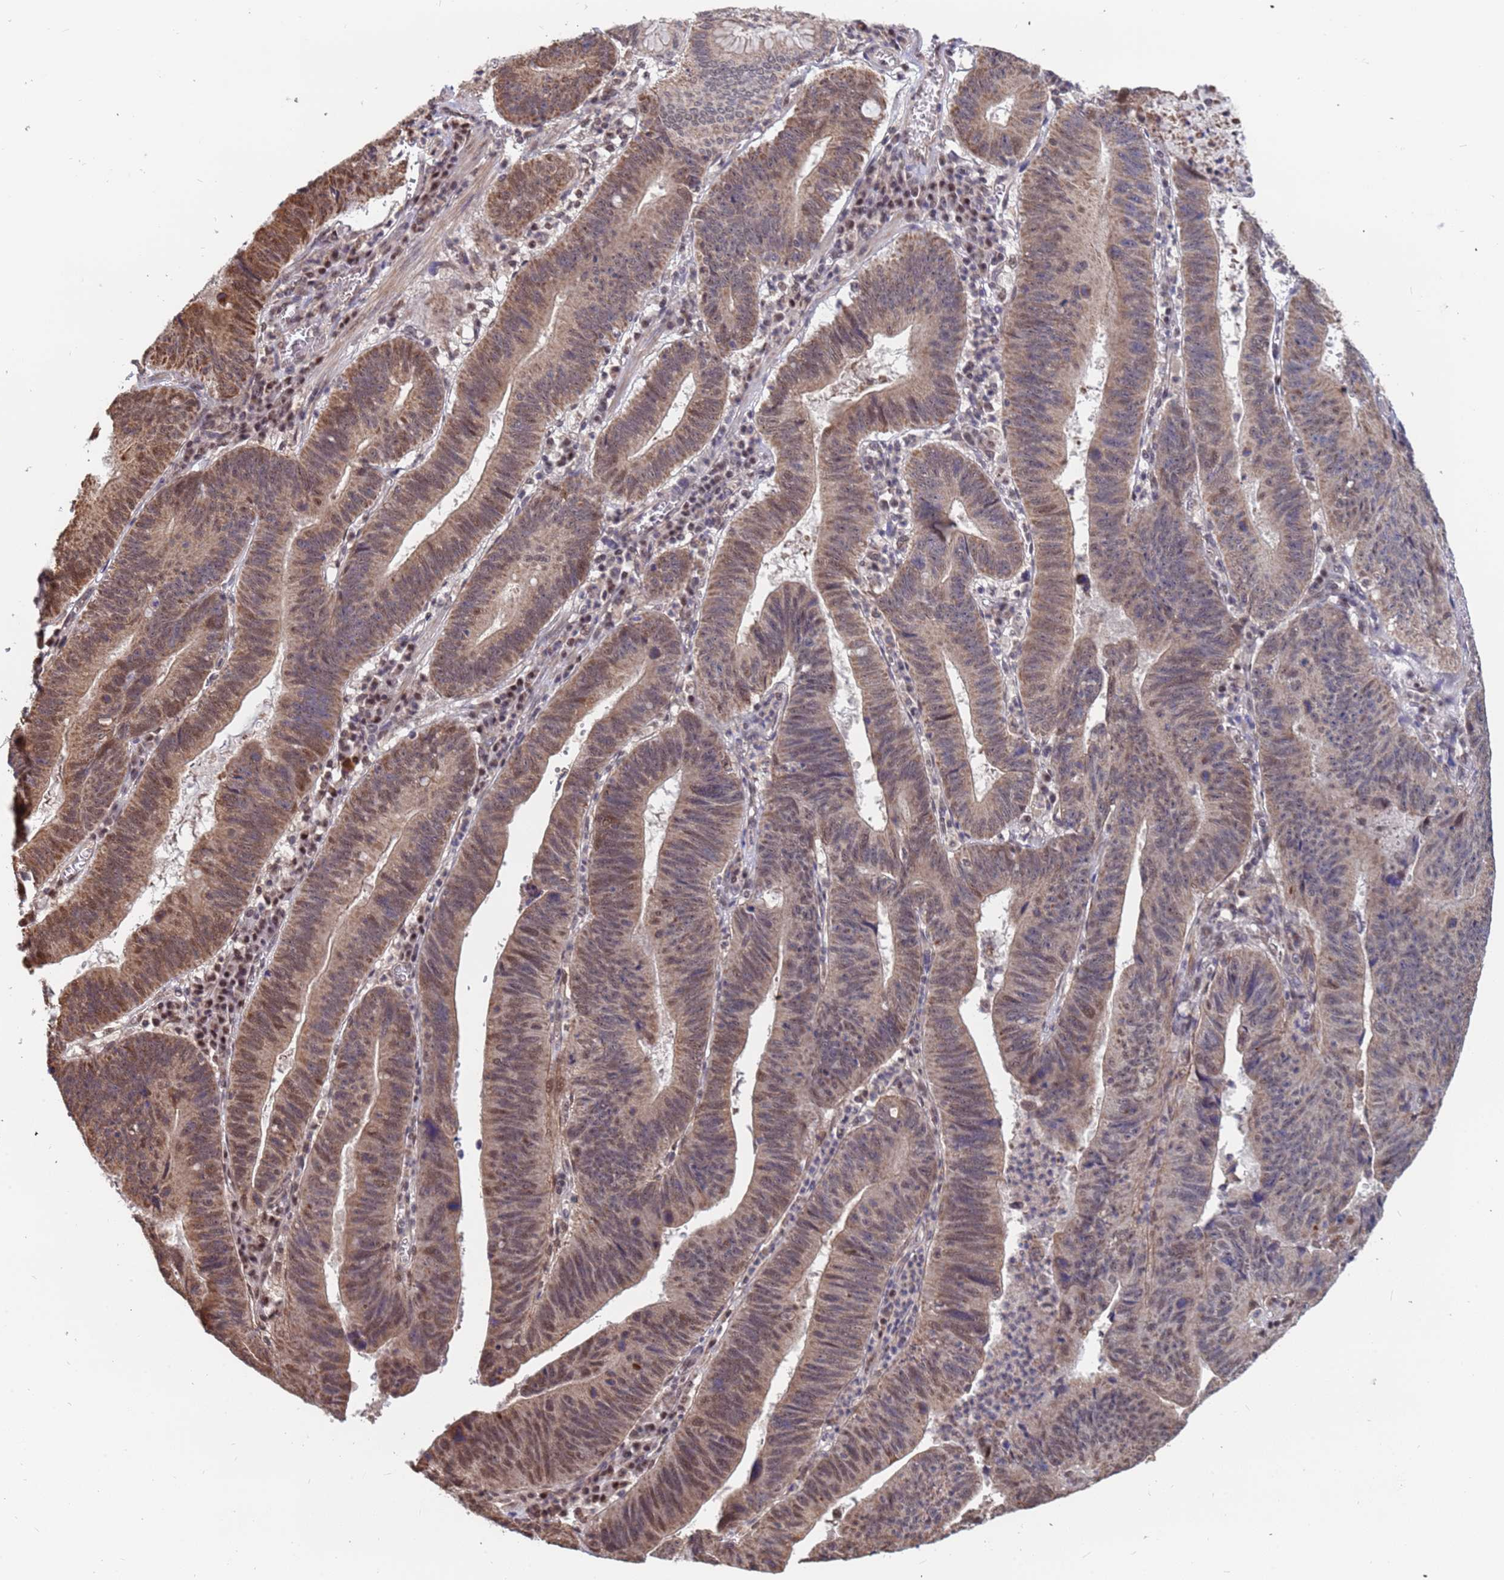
{"staining": {"intensity": "moderate", "quantity": ">75%", "location": "cytoplasmic/membranous,nuclear"}, "tissue": "stomach cancer", "cell_type": "Tumor cells", "image_type": "cancer", "snomed": [{"axis": "morphology", "description": "Adenocarcinoma, NOS"}, {"axis": "topography", "description": "Stomach"}], "caption": "This image demonstrates immunohistochemistry (IHC) staining of human adenocarcinoma (stomach), with medium moderate cytoplasmic/membranous and nuclear expression in about >75% of tumor cells.", "gene": "DENND2B", "patient": {"sex": "male", "age": 59}}